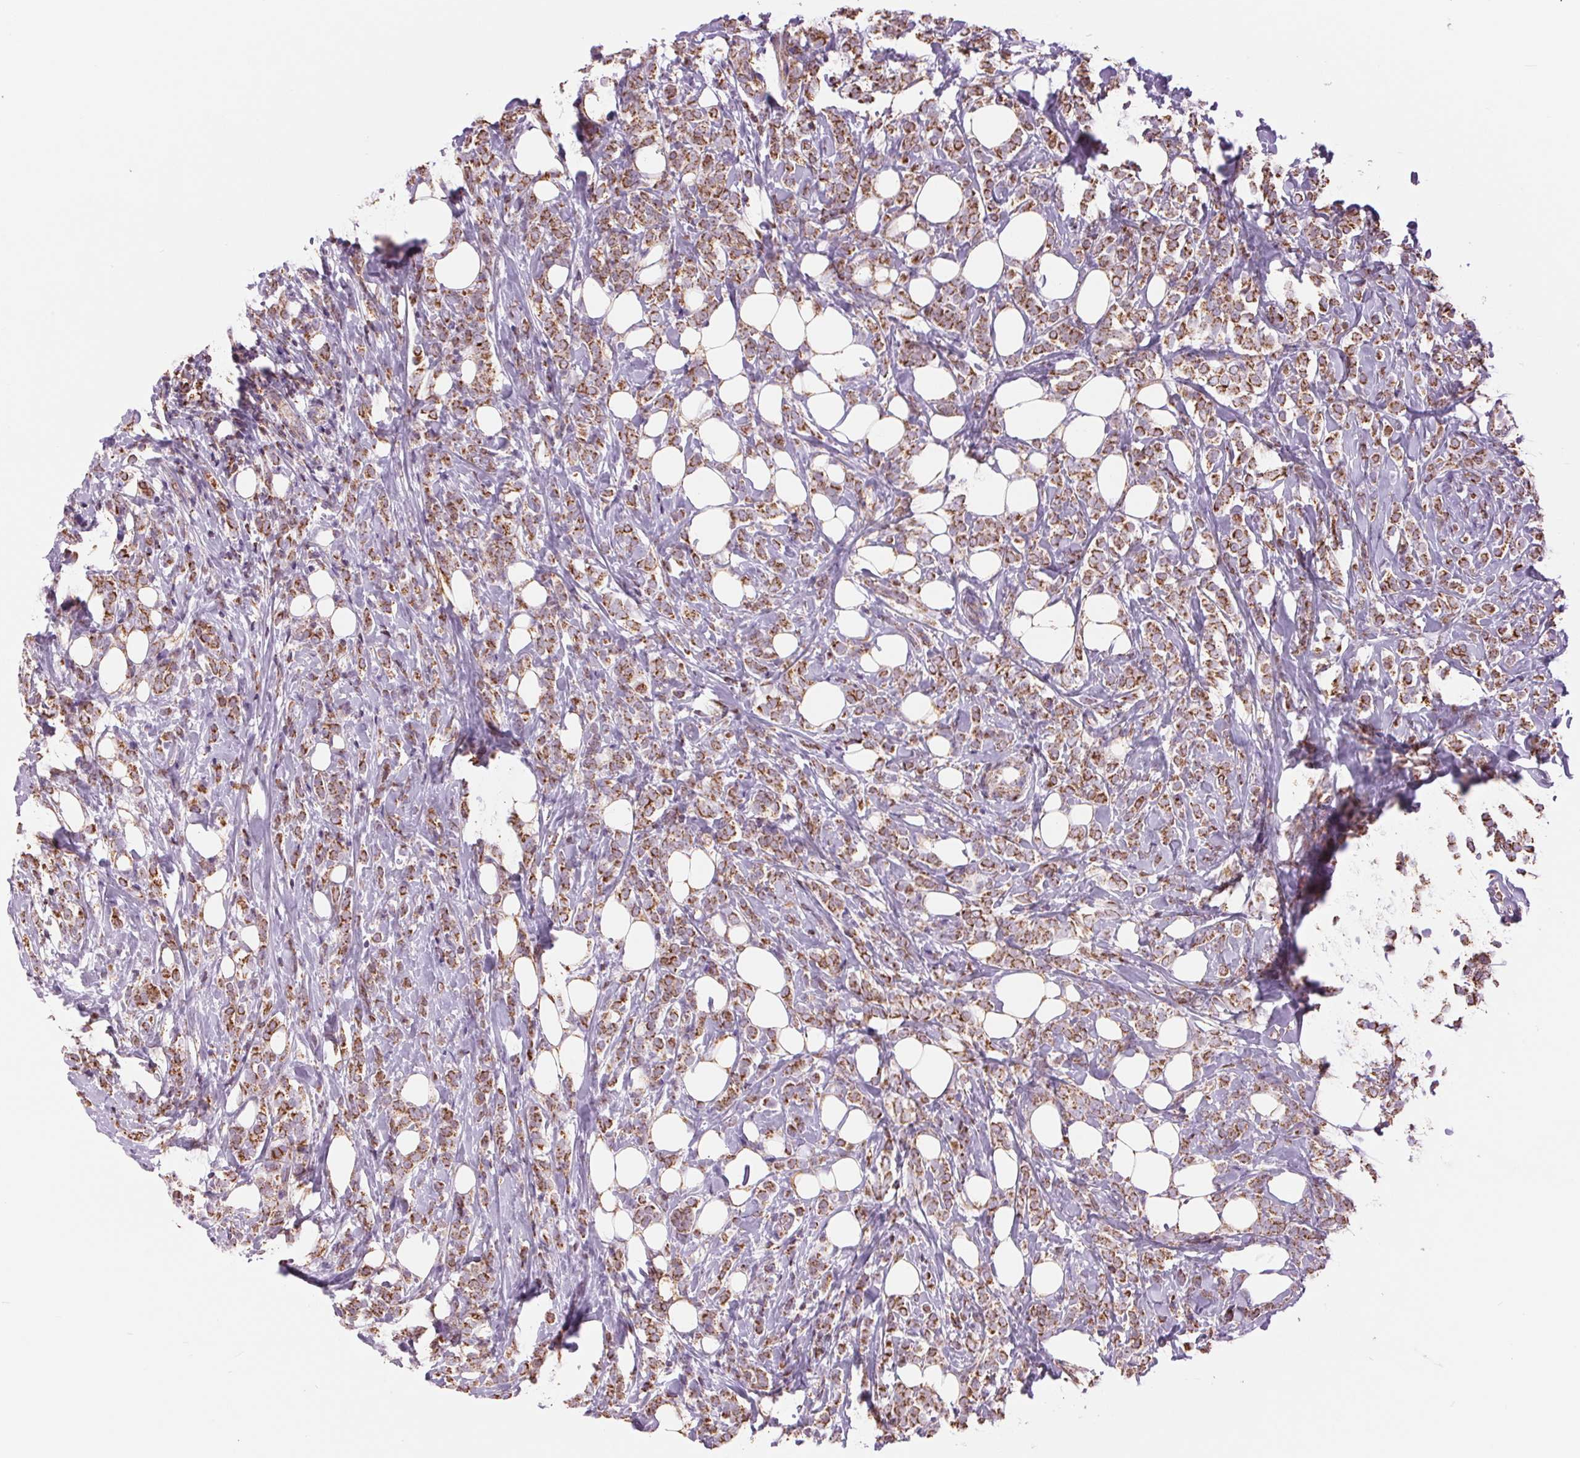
{"staining": {"intensity": "strong", "quantity": ">75%", "location": "cytoplasmic/membranous"}, "tissue": "breast cancer", "cell_type": "Tumor cells", "image_type": "cancer", "snomed": [{"axis": "morphology", "description": "Lobular carcinoma"}, {"axis": "topography", "description": "Breast"}], "caption": "Immunohistochemistry micrograph of human lobular carcinoma (breast) stained for a protein (brown), which exhibits high levels of strong cytoplasmic/membranous expression in approximately >75% of tumor cells.", "gene": "ATP5PB", "patient": {"sex": "female", "age": 49}}